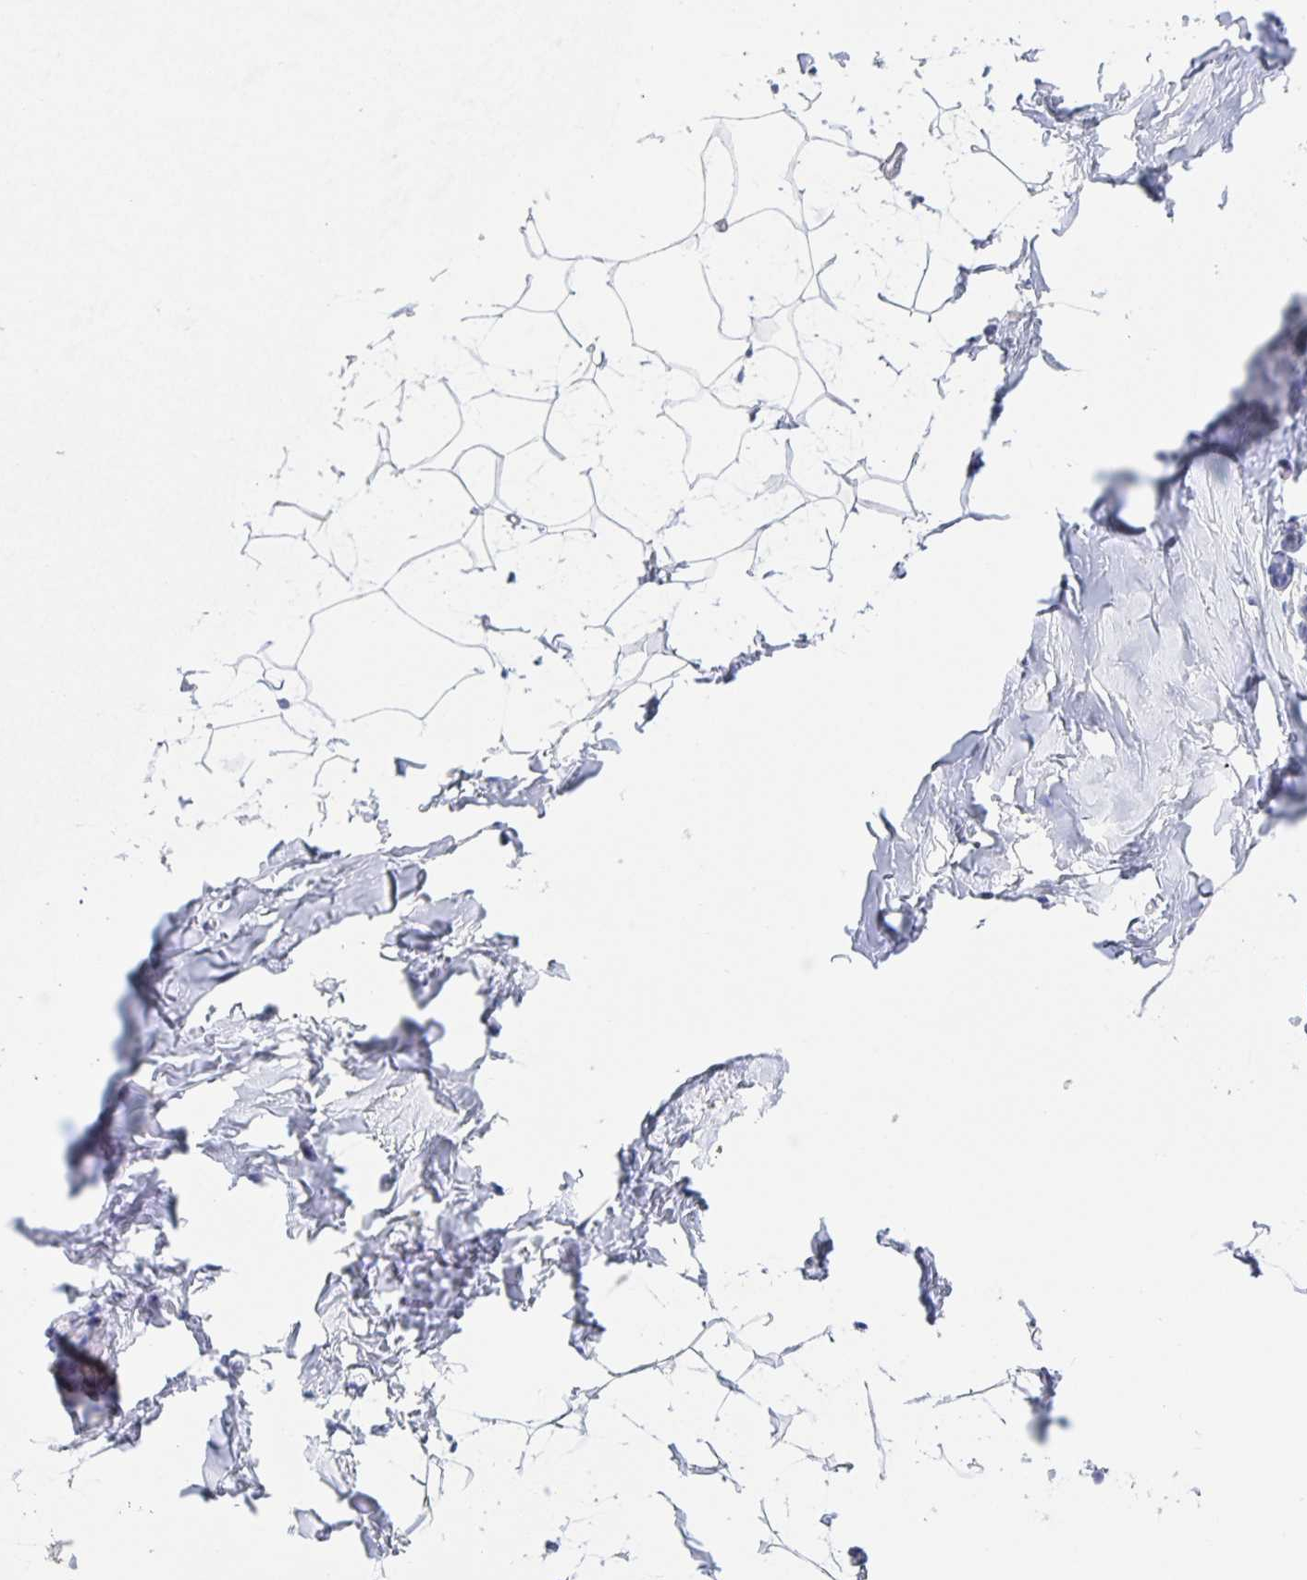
{"staining": {"intensity": "negative", "quantity": "none", "location": "none"}, "tissue": "breast", "cell_type": "Adipocytes", "image_type": "normal", "snomed": [{"axis": "morphology", "description": "Normal tissue, NOS"}, {"axis": "topography", "description": "Breast"}], "caption": "This micrograph is of normal breast stained with IHC to label a protein in brown with the nuclei are counter-stained blue. There is no staining in adipocytes.", "gene": "DMBT1", "patient": {"sex": "female", "age": 32}}